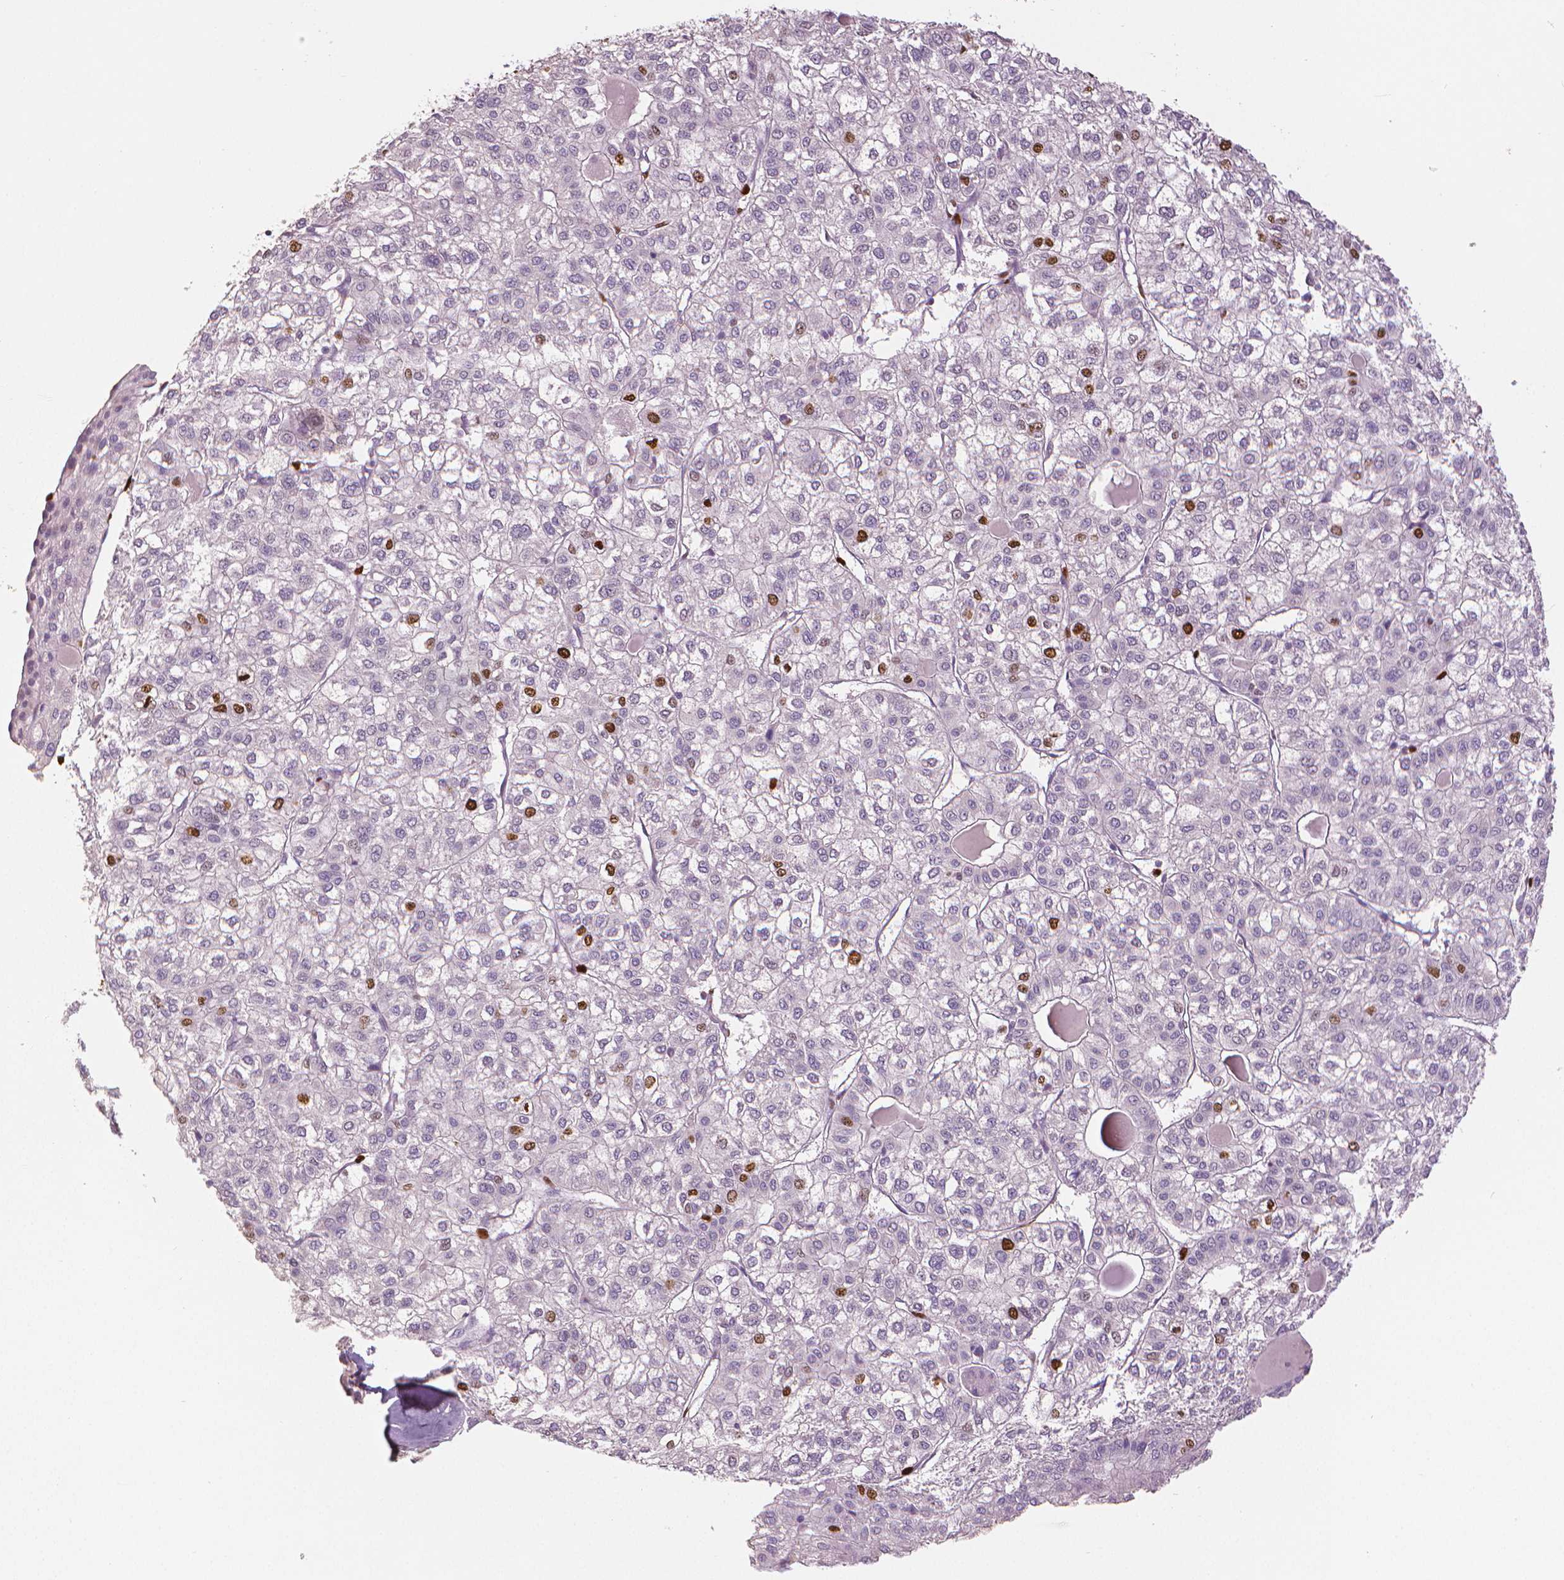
{"staining": {"intensity": "strong", "quantity": "<25%", "location": "nuclear"}, "tissue": "liver cancer", "cell_type": "Tumor cells", "image_type": "cancer", "snomed": [{"axis": "morphology", "description": "Carcinoma, Hepatocellular, NOS"}, {"axis": "topography", "description": "Liver"}], "caption": "Liver cancer stained with DAB (3,3'-diaminobenzidine) IHC reveals medium levels of strong nuclear positivity in about <25% of tumor cells.", "gene": "MKI67", "patient": {"sex": "female", "age": 43}}